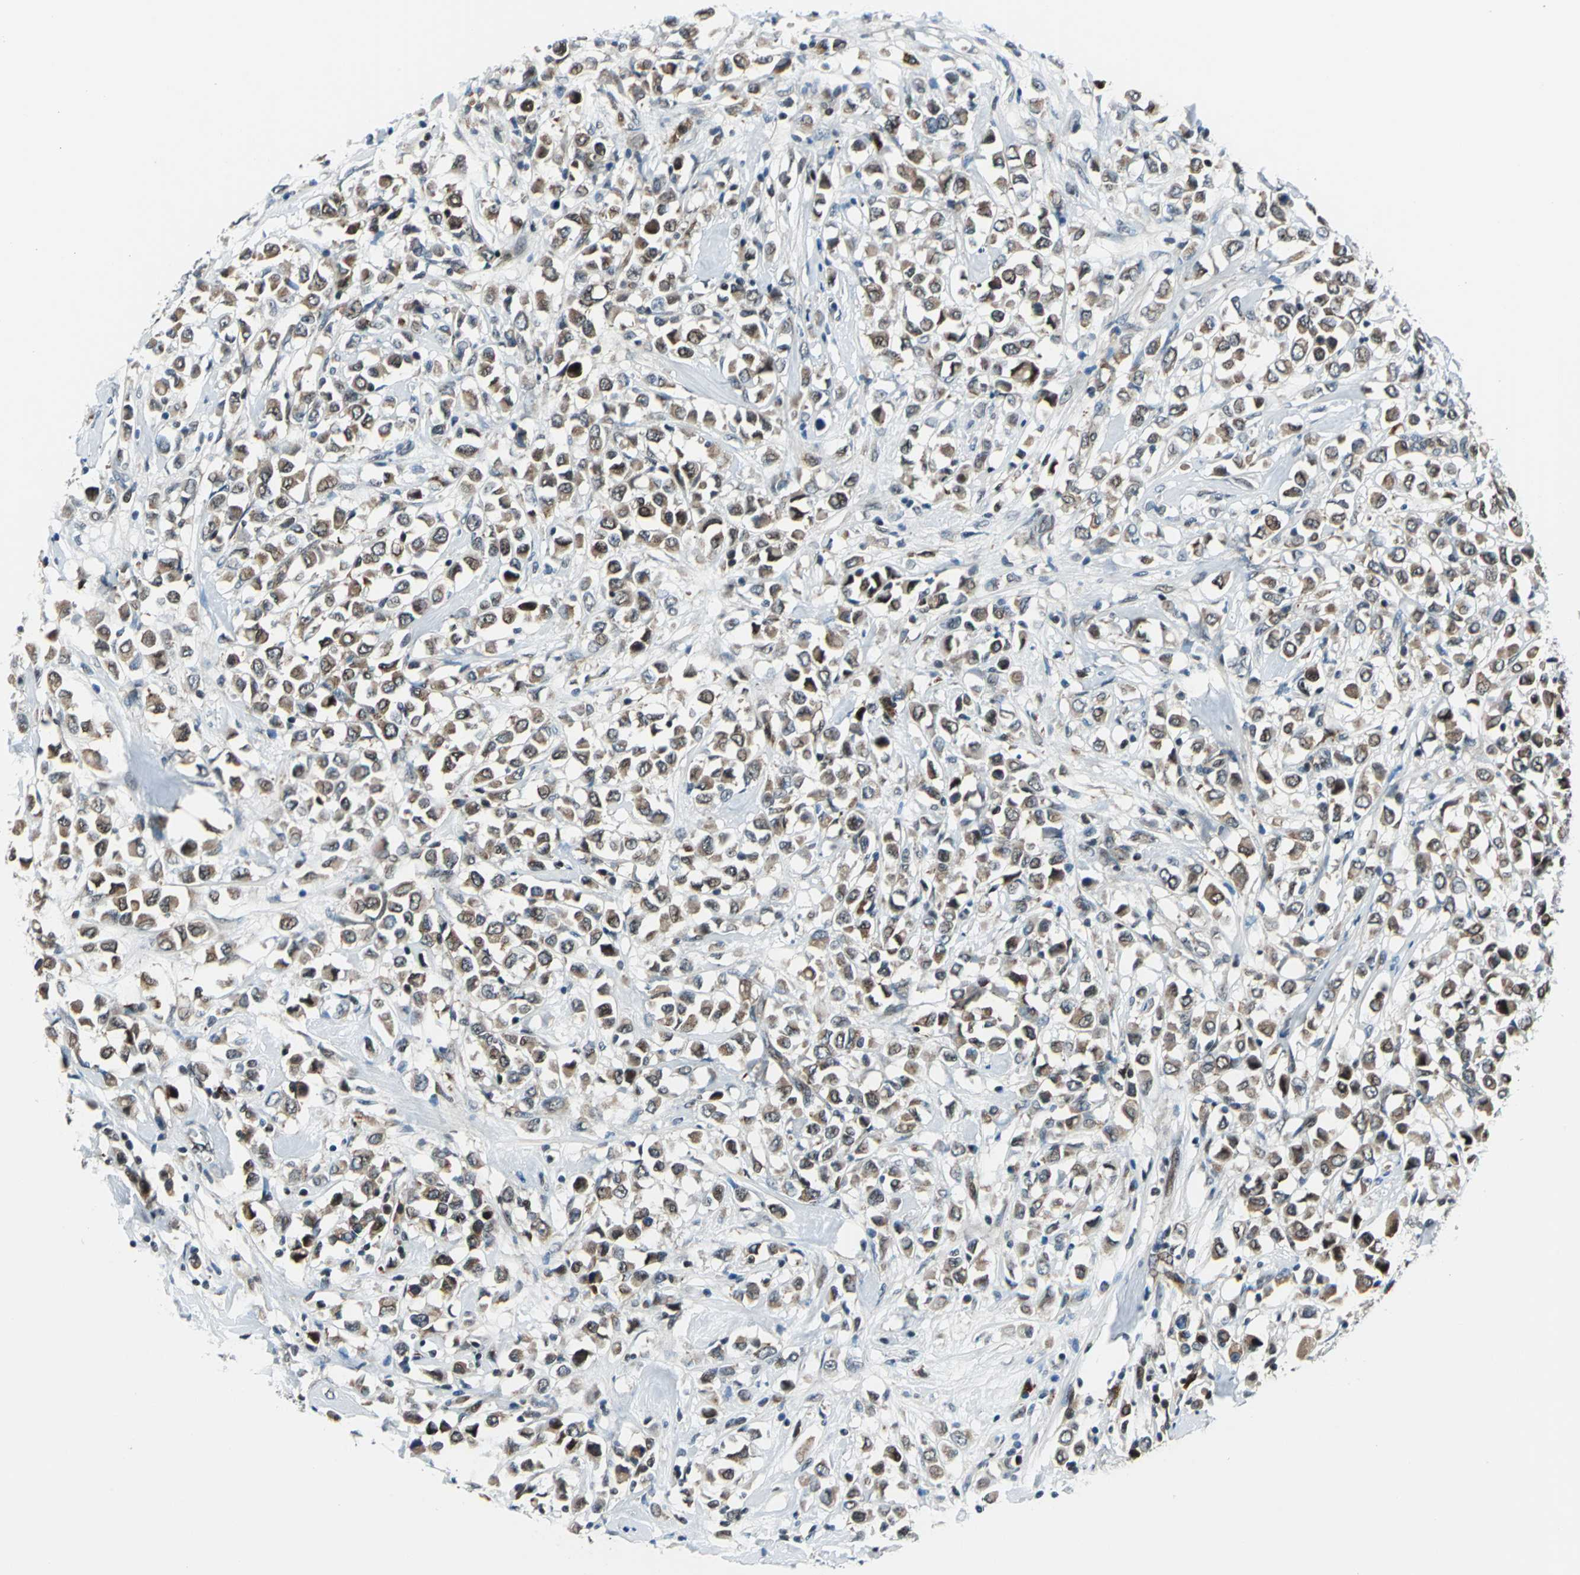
{"staining": {"intensity": "moderate", "quantity": "25%-75%", "location": "cytoplasmic/membranous"}, "tissue": "breast cancer", "cell_type": "Tumor cells", "image_type": "cancer", "snomed": [{"axis": "morphology", "description": "Duct carcinoma"}, {"axis": "topography", "description": "Breast"}], "caption": "Human breast cancer (invasive ductal carcinoma) stained with a protein marker reveals moderate staining in tumor cells.", "gene": "POLR3K", "patient": {"sex": "female", "age": 61}}